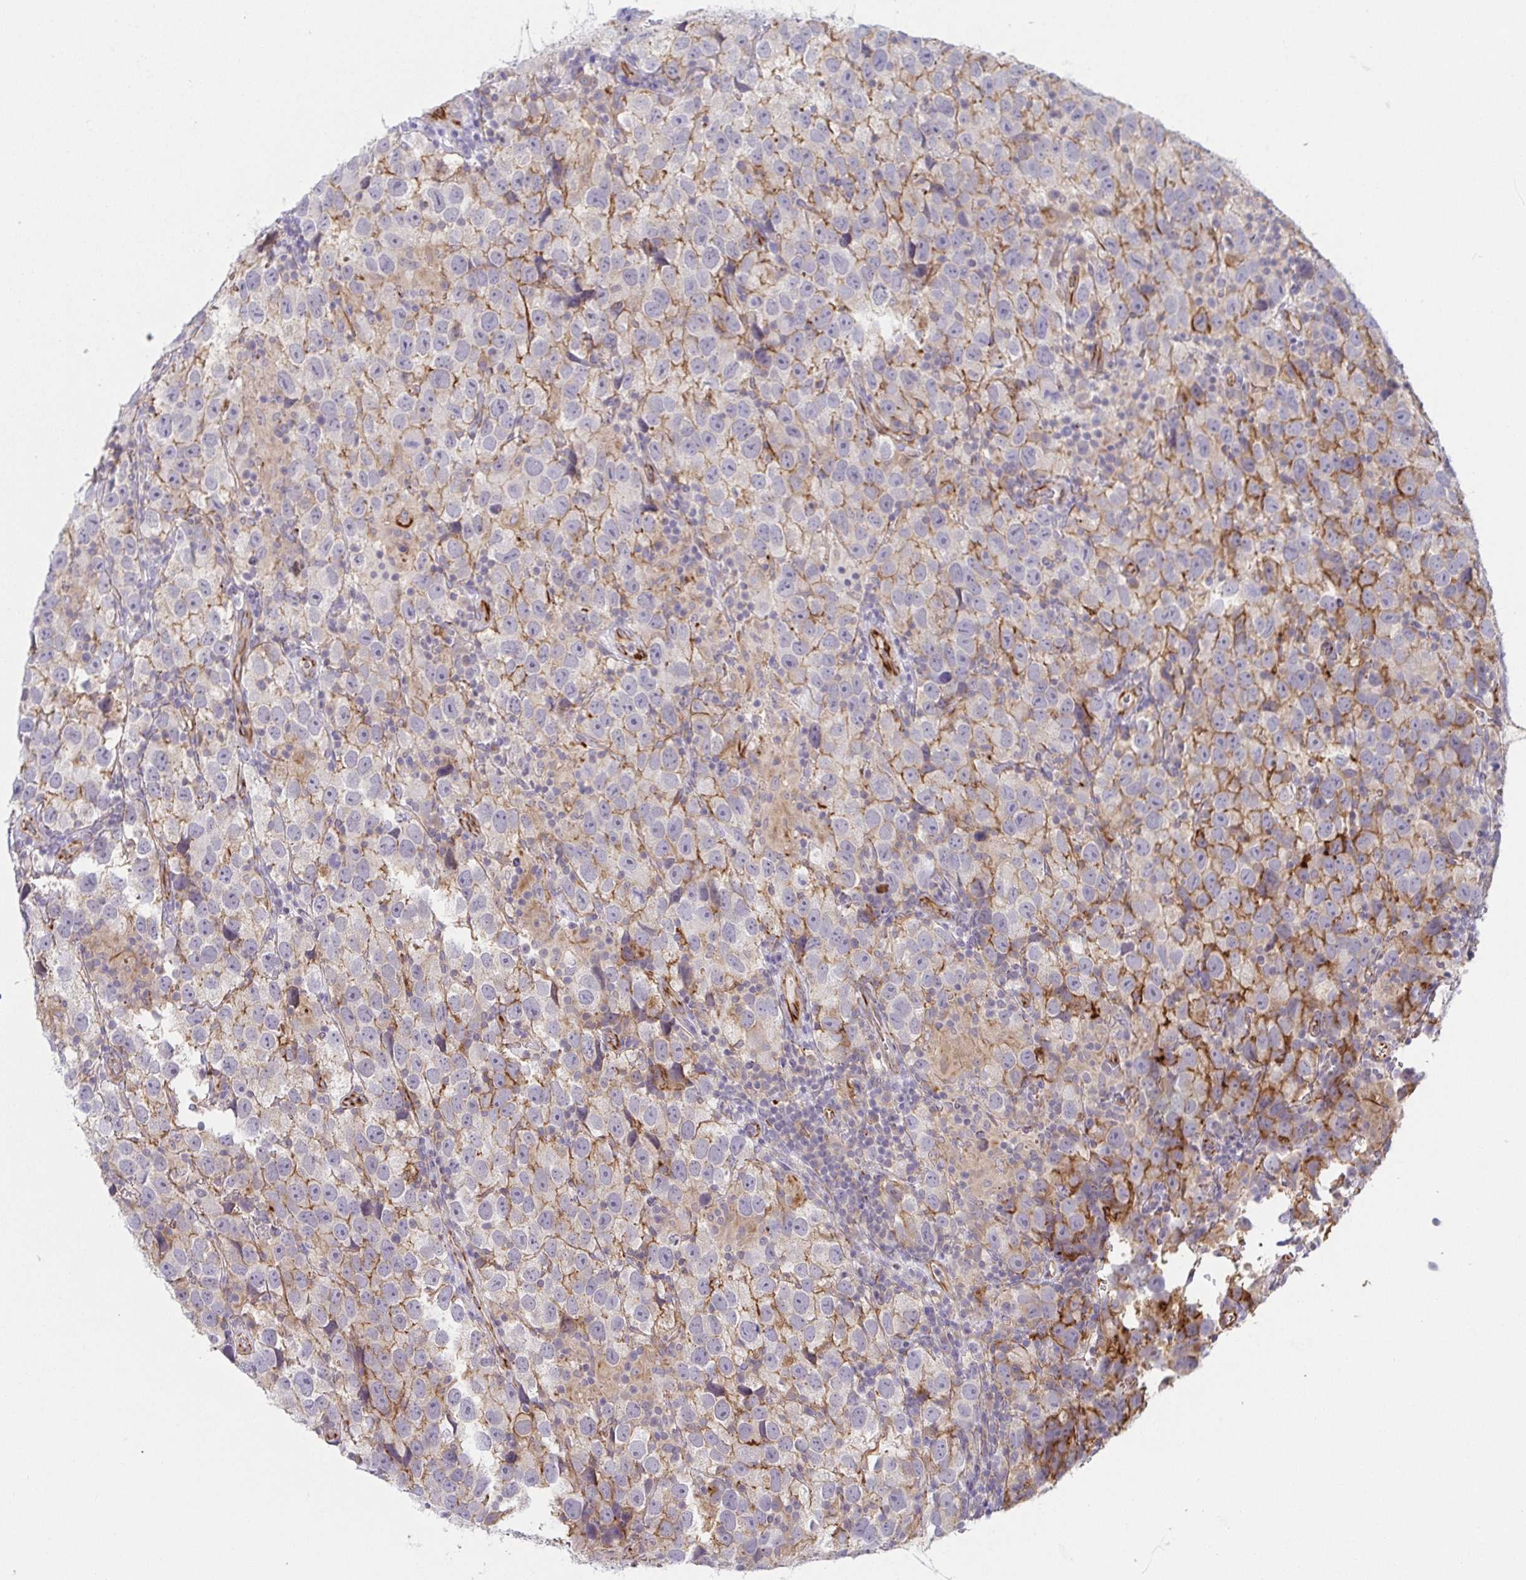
{"staining": {"intensity": "negative", "quantity": "none", "location": "none"}, "tissue": "testis cancer", "cell_type": "Tumor cells", "image_type": "cancer", "snomed": [{"axis": "morphology", "description": "Seminoma, NOS"}, {"axis": "topography", "description": "Testis"}], "caption": "A photomicrograph of human testis seminoma is negative for staining in tumor cells.", "gene": "COL17A1", "patient": {"sex": "male", "age": 26}}